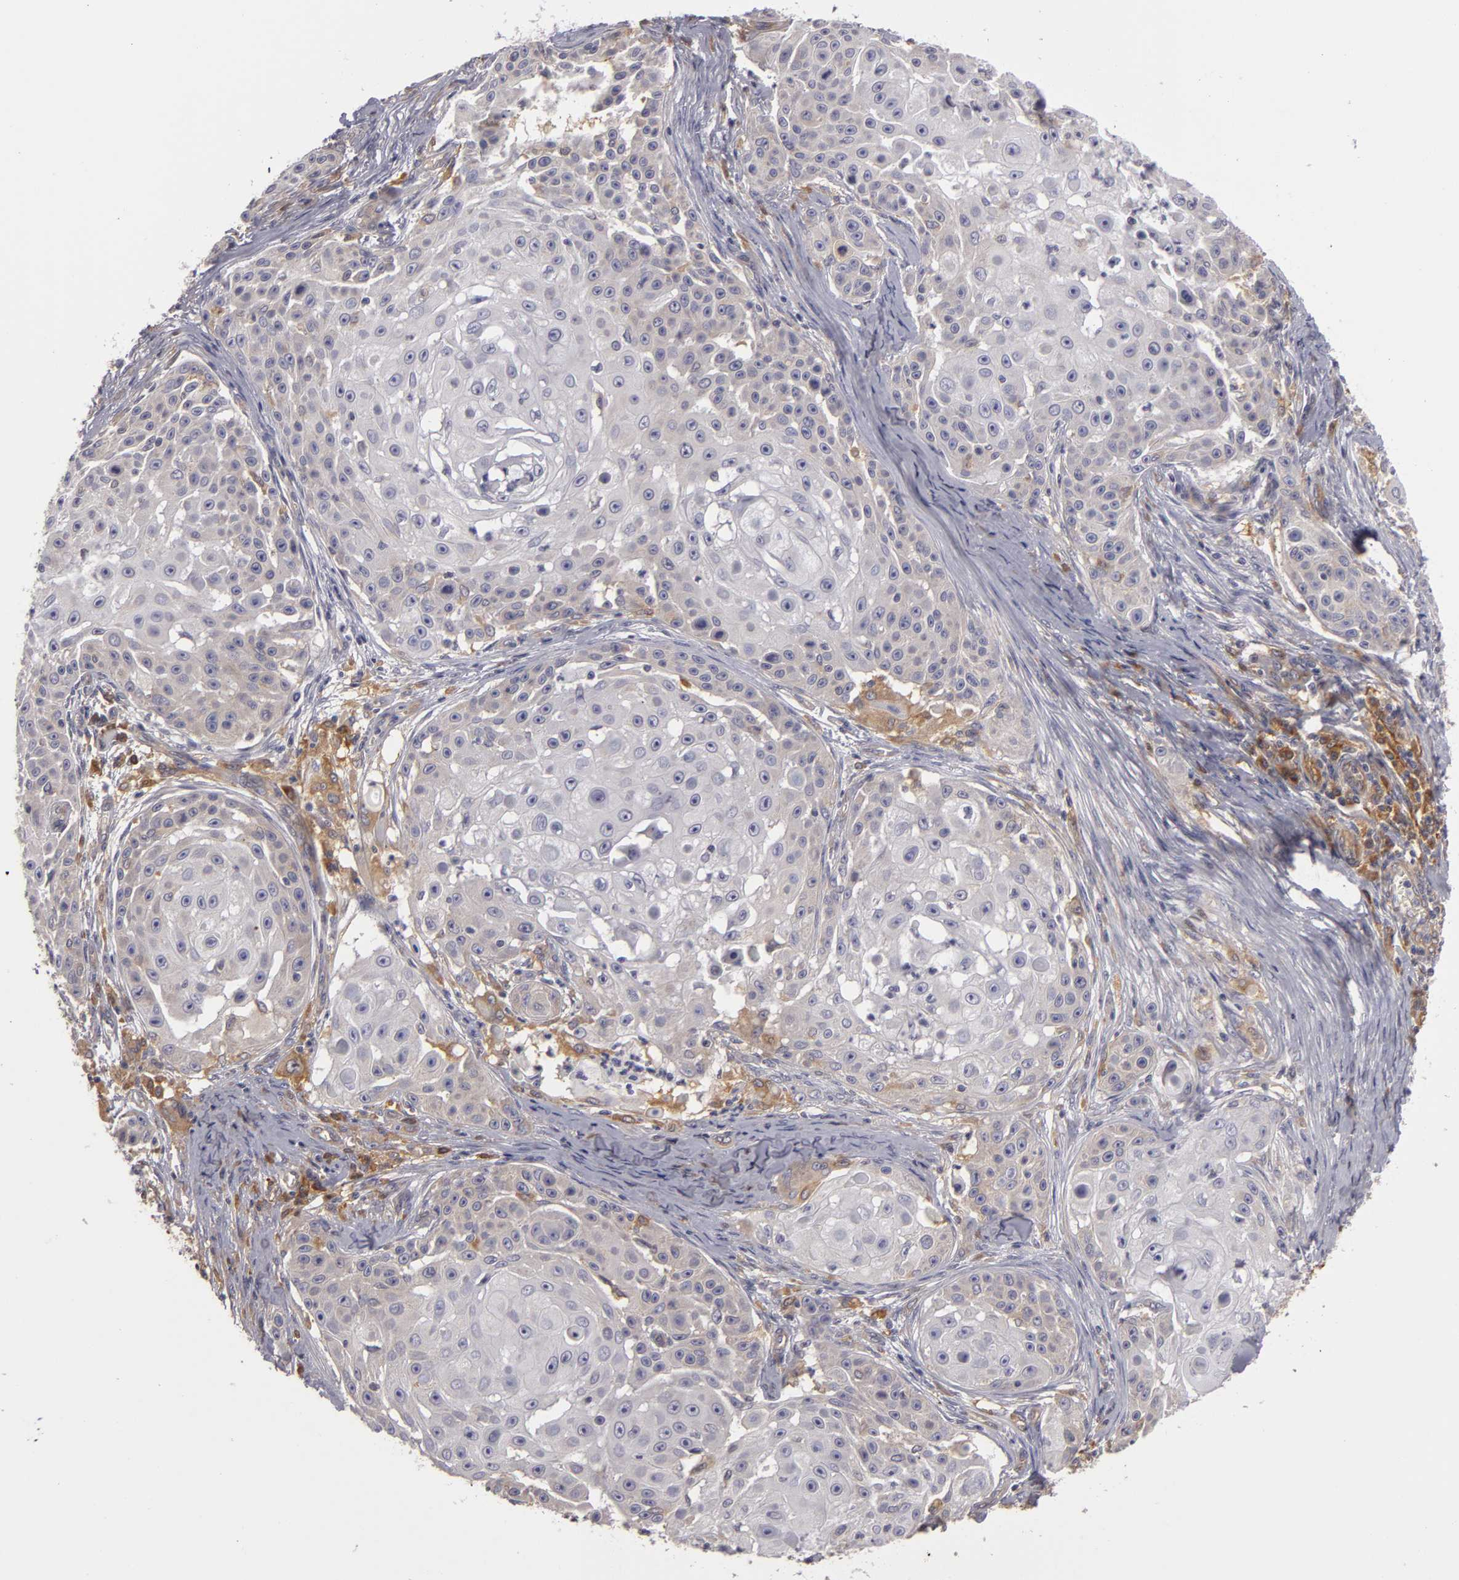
{"staining": {"intensity": "negative", "quantity": "none", "location": "none"}, "tissue": "skin cancer", "cell_type": "Tumor cells", "image_type": "cancer", "snomed": [{"axis": "morphology", "description": "Squamous cell carcinoma, NOS"}, {"axis": "topography", "description": "Skin"}], "caption": "A high-resolution image shows immunohistochemistry (IHC) staining of squamous cell carcinoma (skin), which displays no significant staining in tumor cells. Nuclei are stained in blue.", "gene": "ZNF229", "patient": {"sex": "female", "age": 57}}